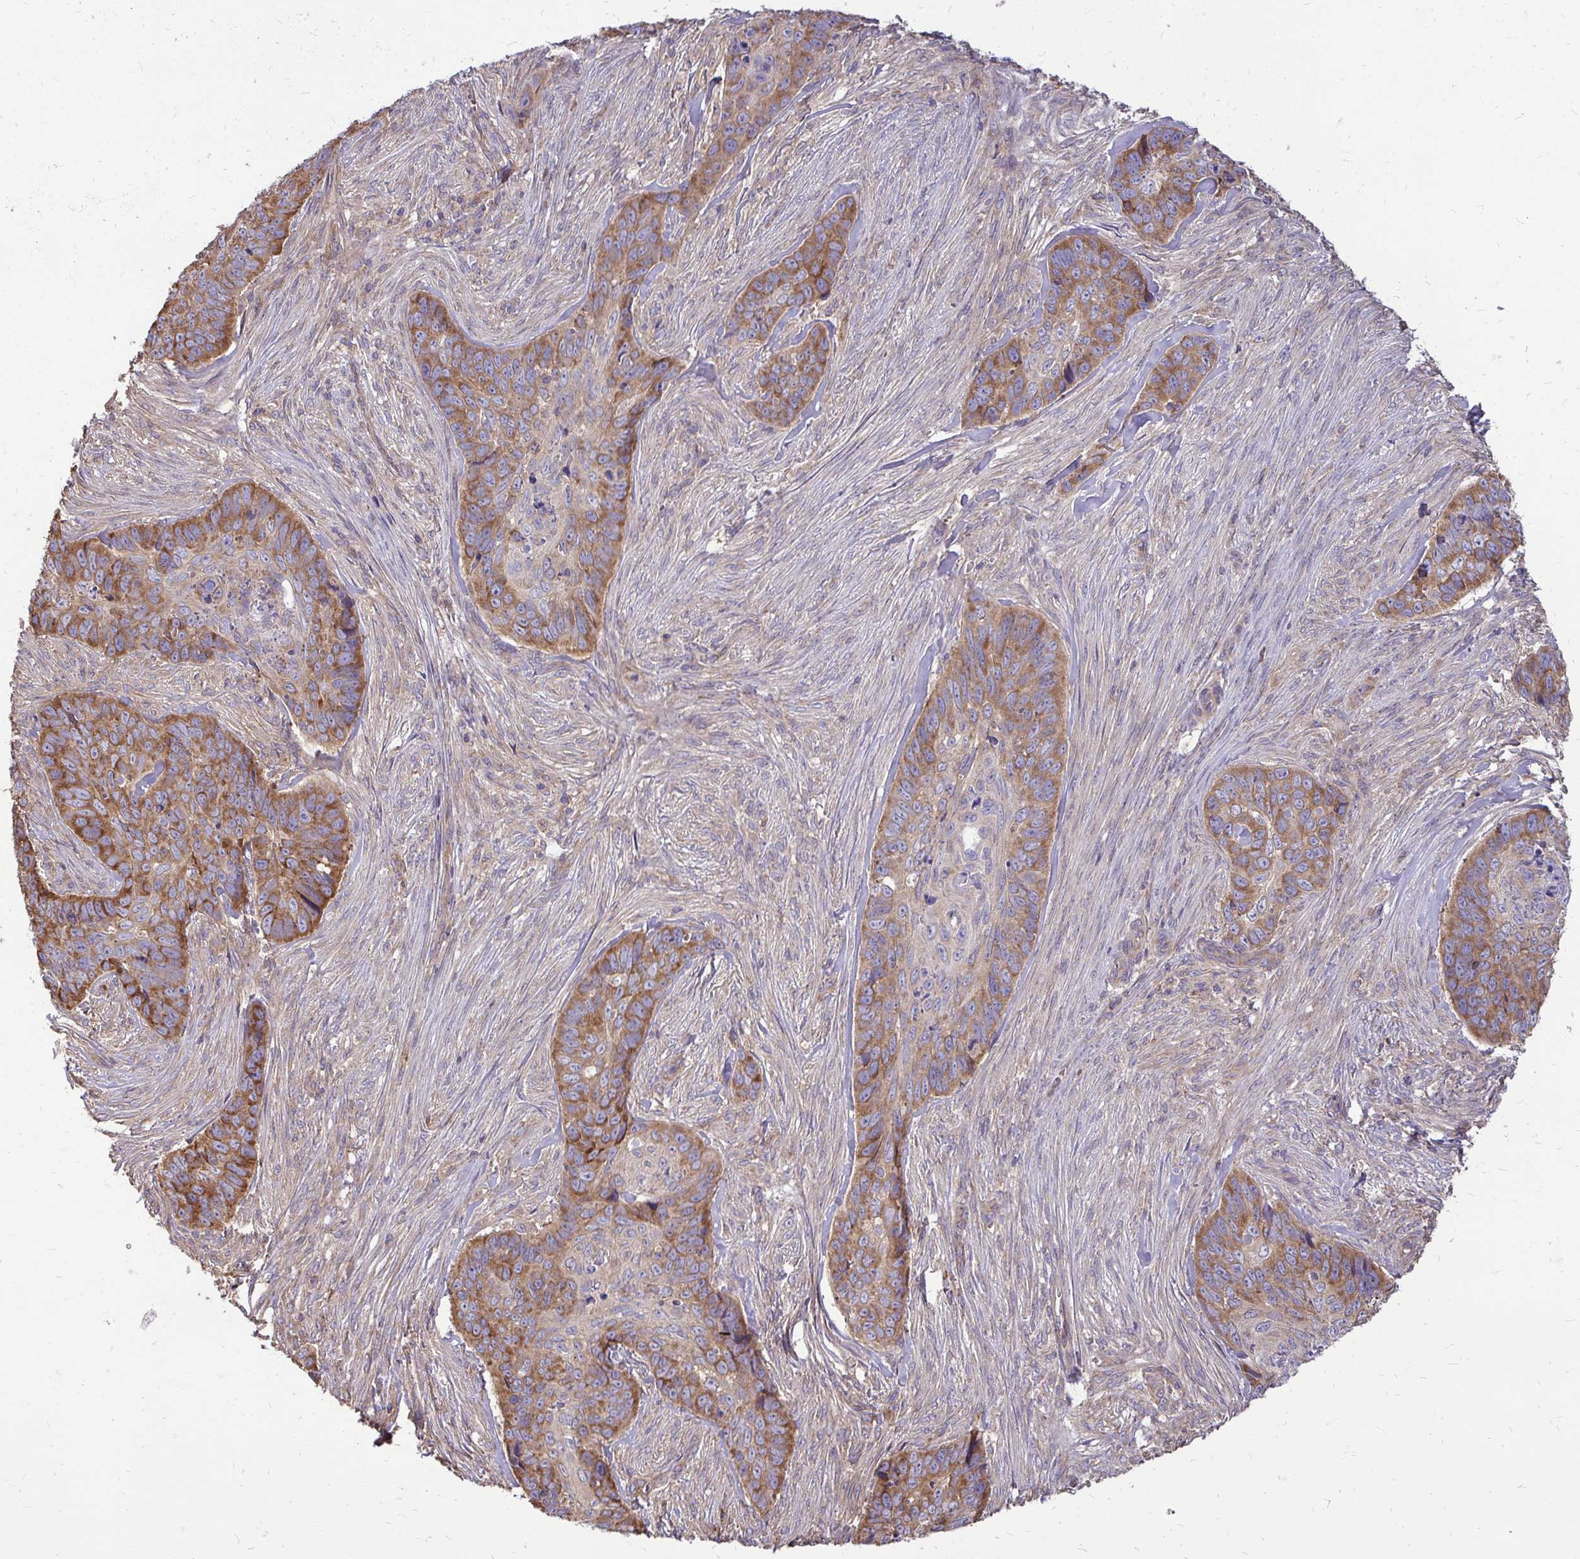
{"staining": {"intensity": "moderate", "quantity": ">75%", "location": "cytoplasmic/membranous"}, "tissue": "skin cancer", "cell_type": "Tumor cells", "image_type": "cancer", "snomed": [{"axis": "morphology", "description": "Basal cell carcinoma"}, {"axis": "topography", "description": "Skin"}], "caption": "Tumor cells show medium levels of moderate cytoplasmic/membranous expression in approximately >75% of cells in human skin basal cell carcinoma. The staining was performed using DAB to visualize the protein expression in brown, while the nuclei were stained in blue with hematoxylin (Magnification: 20x).", "gene": "FMR1", "patient": {"sex": "female", "age": 82}}